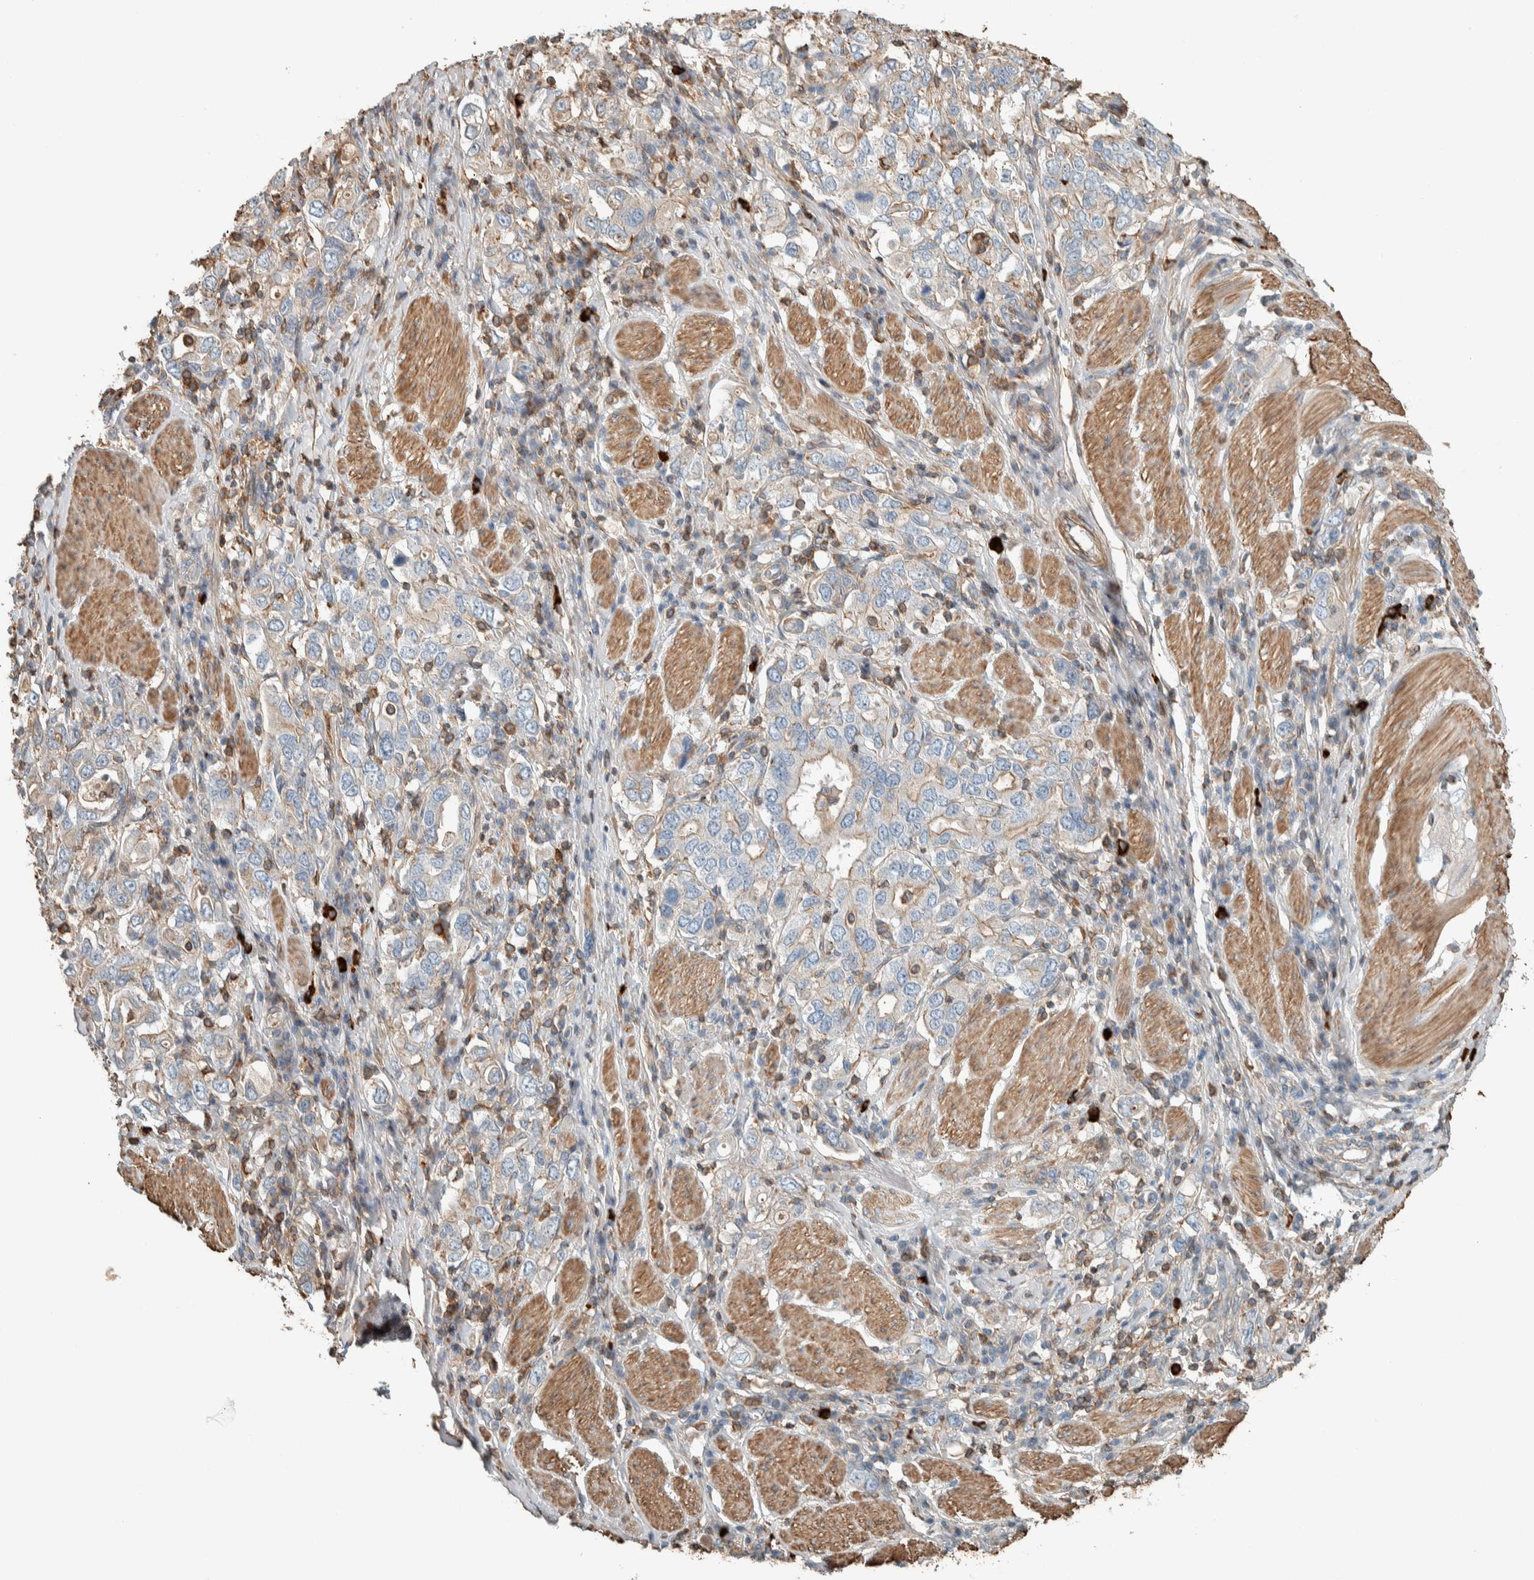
{"staining": {"intensity": "negative", "quantity": "none", "location": "none"}, "tissue": "stomach cancer", "cell_type": "Tumor cells", "image_type": "cancer", "snomed": [{"axis": "morphology", "description": "Adenocarcinoma, NOS"}, {"axis": "topography", "description": "Stomach, upper"}], "caption": "Micrograph shows no significant protein staining in tumor cells of stomach cancer (adenocarcinoma).", "gene": "CTBP2", "patient": {"sex": "male", "age": 62}}